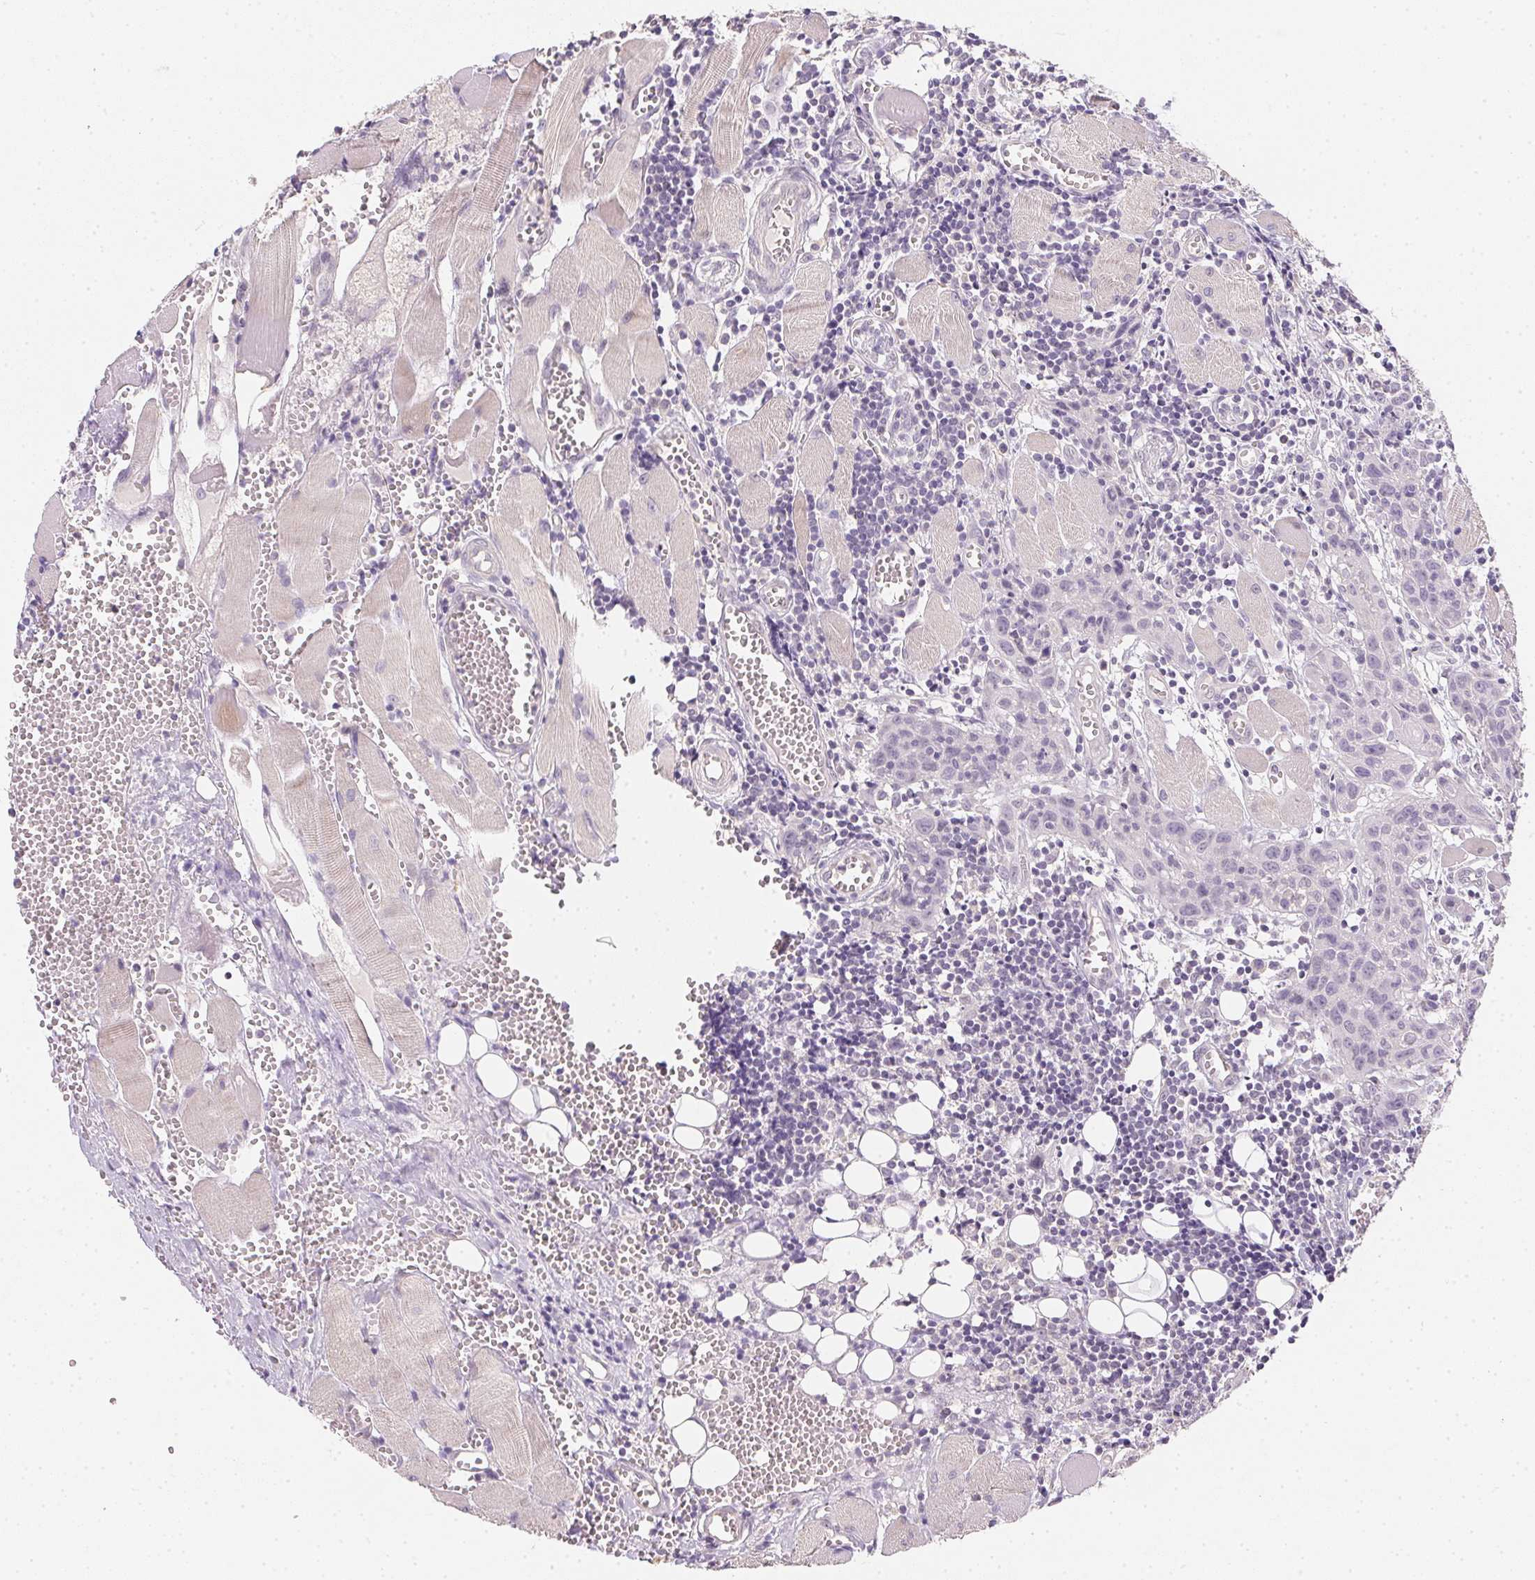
{"staining": {"intensity": "negative", "quantity": "none", "location": "none"}, "tissue": "head and neck cancer", "cell_type": "Tumor cells", "image_type": "cancer", "snomed": [{"axis": "morphology", "description": "Squamous cell carcinoma, NOS"}, {"axis": "topography", "description": "Oral tissue"}, {"axis": "topography", "description": "Head-Neck"}], "caption": "Tumor cells are negative for brown protein staining in head and neck squamous cell carcinoma. (DAB (3,3'-diaminobenzidine) immunohistochemistry (IHC), high magnification).", "gene": "ZBBX", "patient": {"sex": "male", "age": 58}}